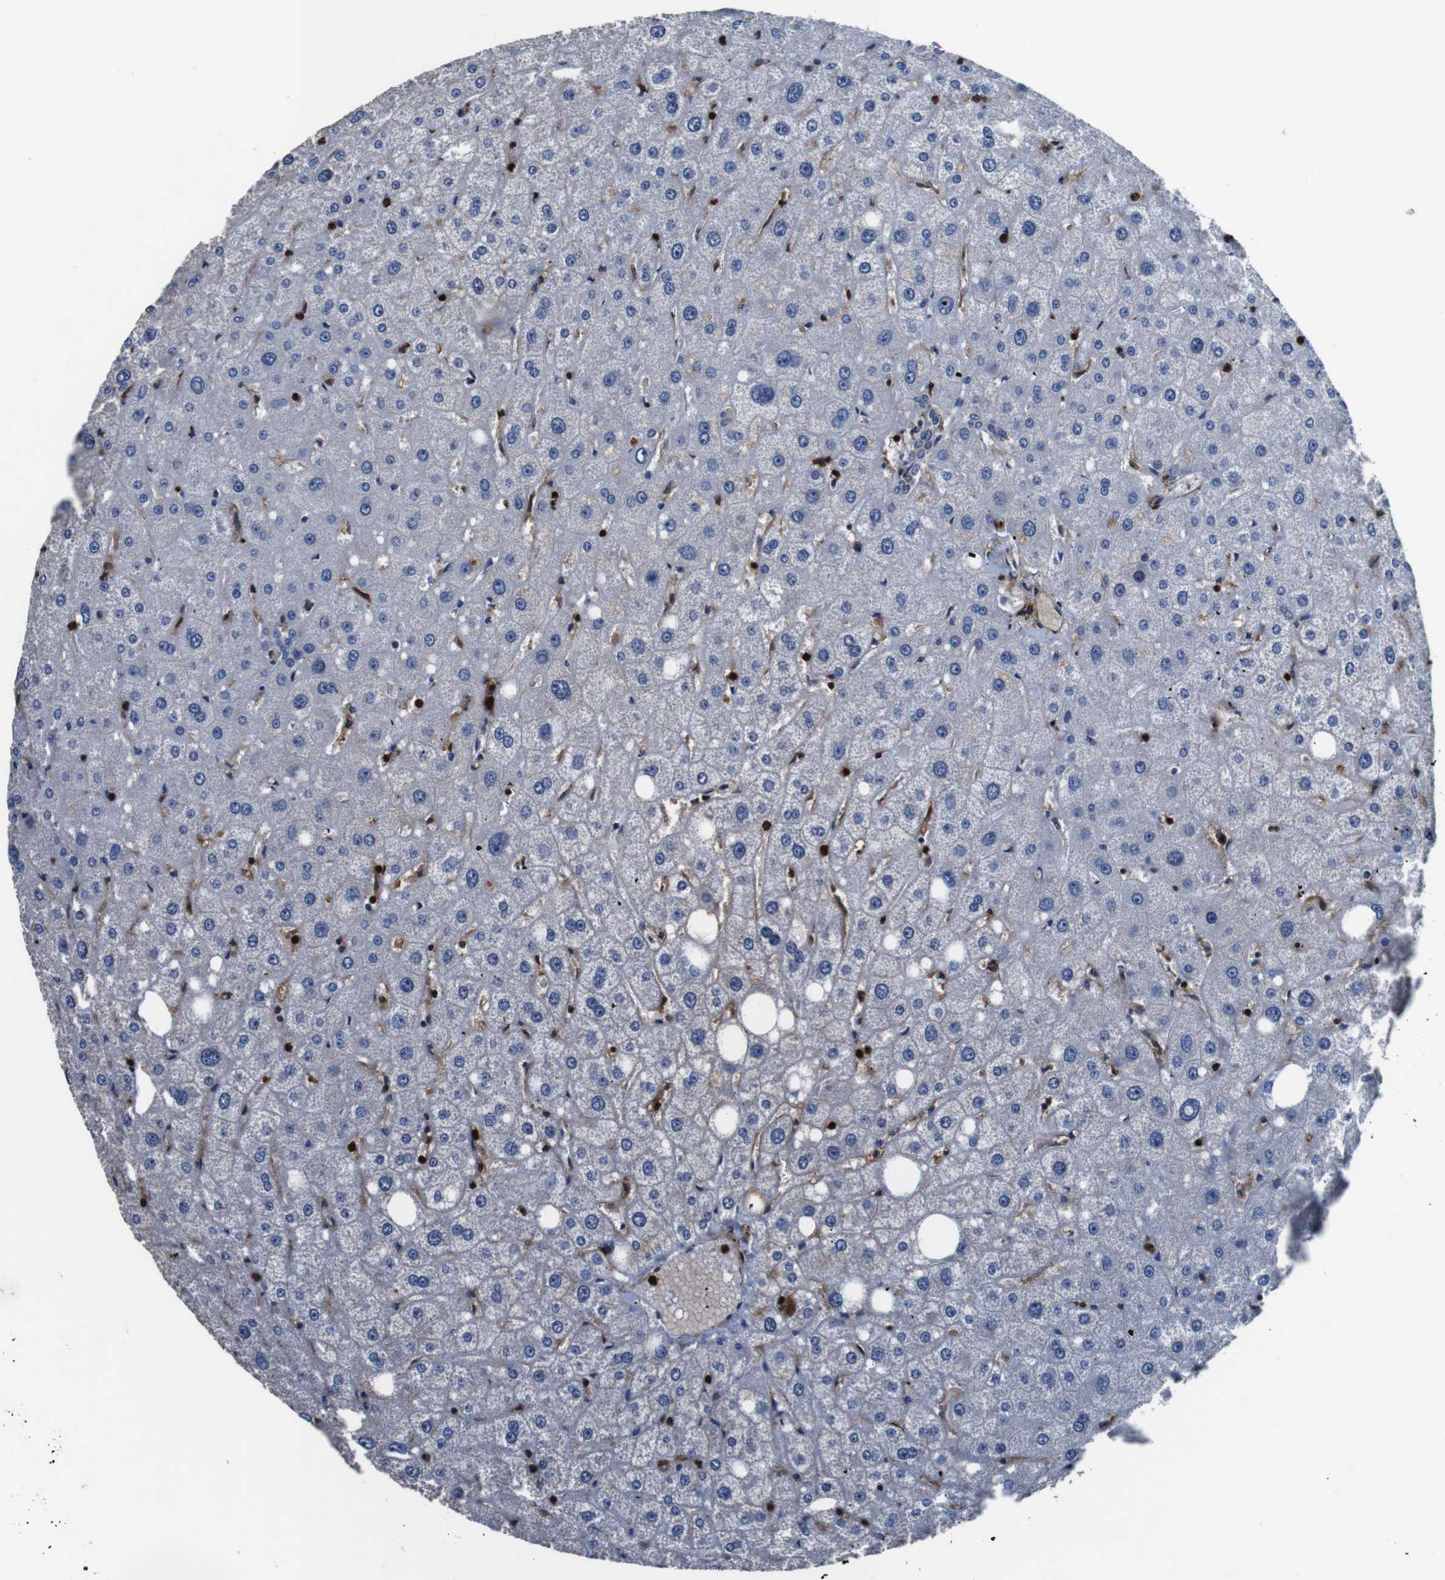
{"staining": {"intensity": "negative", "quantity": "none", "location": "none"}, "tissue": "liver", "cell_type": "Cholangiocytes", "image_type": "normal", "snomed": [{"axis": "morphology", "description": "Normal tissue, NOS"}, {"axis": "topography", "description": "Liver"}], "caption": "Normal liver was stained to show a protein in brown. There is no significant positivity in cholangiocytes. Nuclei are stained in blue.", "gene": "ANXA1", "patient": {"sex": "male", "age": 73}}